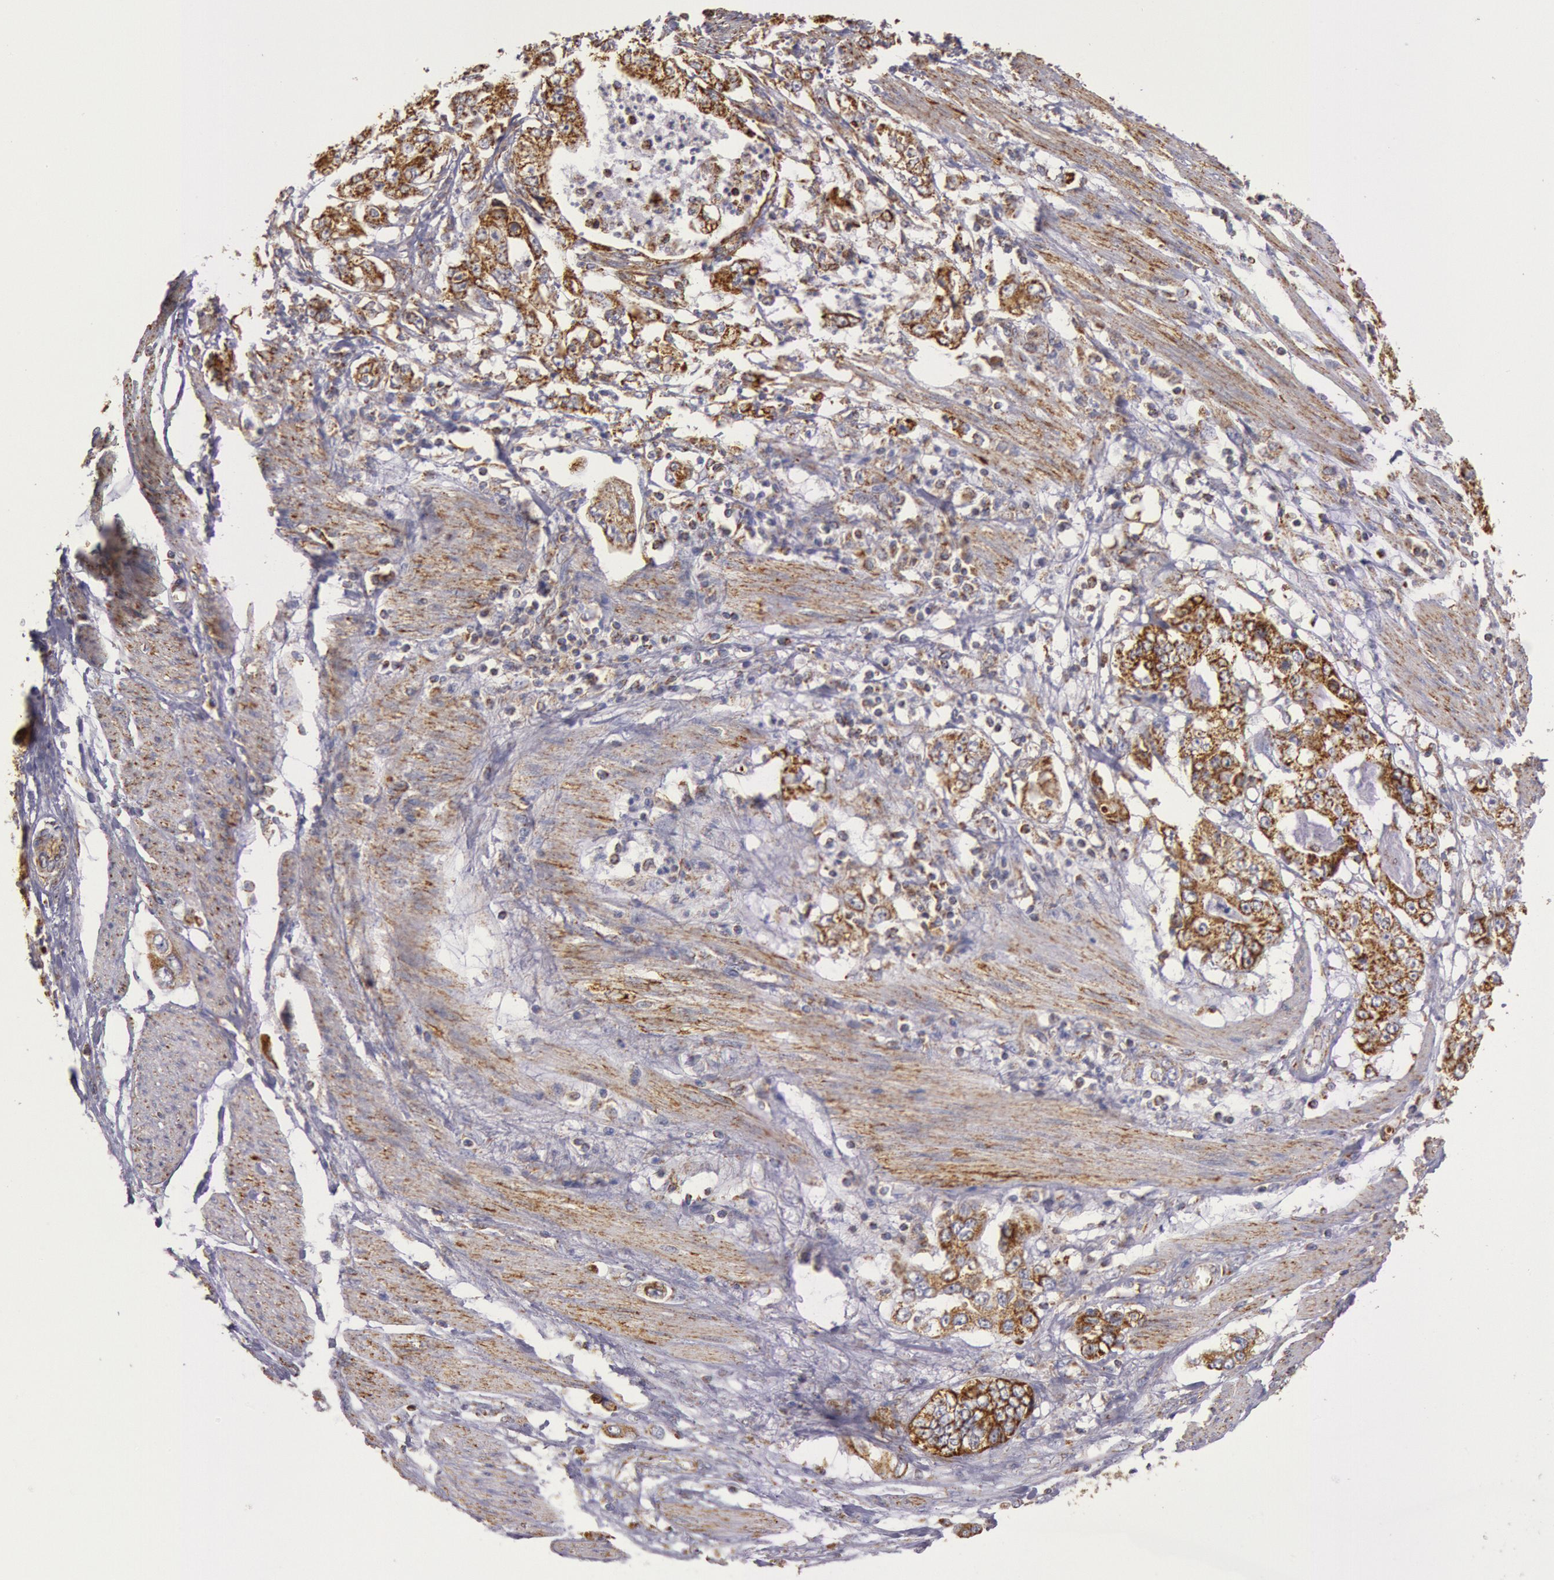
{"staining": {"intensity": "moderate", "quantity": ">75%", "location": "cytoplasmic/membranous"}, "tissue": "stomach cancer", "cell_type": "Tumor cells", "image_type": "cancer", "snomed": [{"axis": "morphology", "description": "Adenocarcinoma, NOS"}, {"axis": "topography", "description": "Pancreas"}, {"axis": "topography", "description": "Stomach, upper"}], "caption": "The histopathology image shows immunohistochemical staining of stomach adenocarcinoma. There is moderate cytoplasmic/membranous positivity is appreciated in approximately >75% of tumor cells. The staining is performed using DAB (3,3'-diaminobenzidine) brown chromogen to label protein expression. The nuclei are counter-stained blue using hematoxylin.", "gene": "CYC1", "patient": {"sex": "male", "age": 77}}